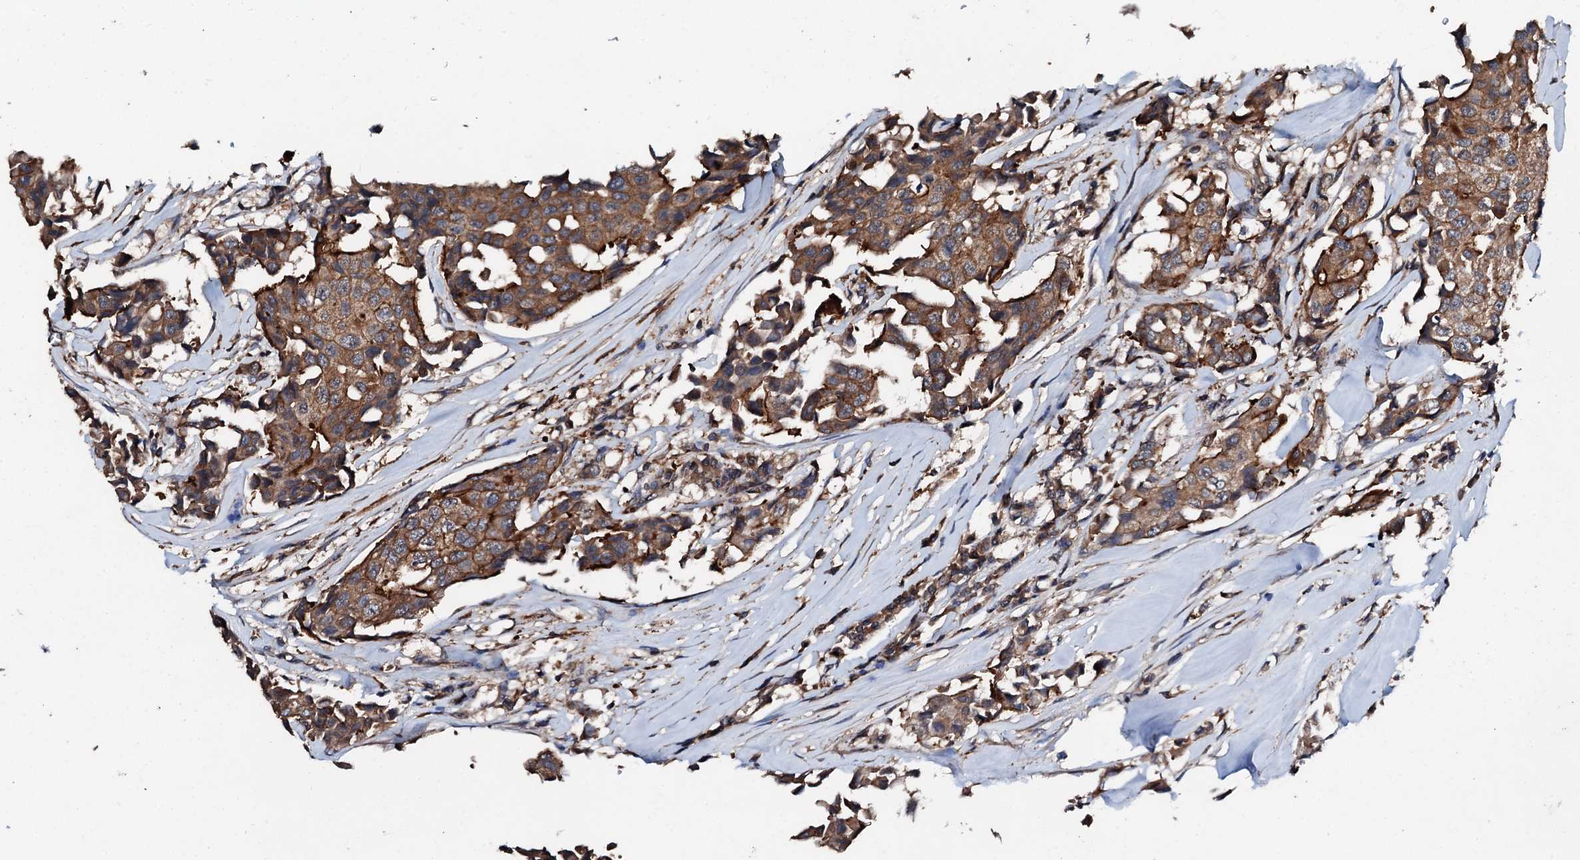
{"staining": {"intensity": "moderate", "quantity": ">75%", "location": "cytoplasmic/membranous"}, "tissue": "breast cancer", "cell_type": "Tumor cells", "image_type": "cancer", "snomed": [{"axis": "morphology", "description": "Duct carcinoma"}, {"axis": "topography", "description": "Breast"}], "caption": "Immunohistochemical staining of infiltrating ductal carcinoma (breast) demonstrates medium levels of moderate cytoplasmic/membranous staining in about >75% of tumor cells.", "gene": "FGD4", "patient": {"sex": "female", "age": 80}}